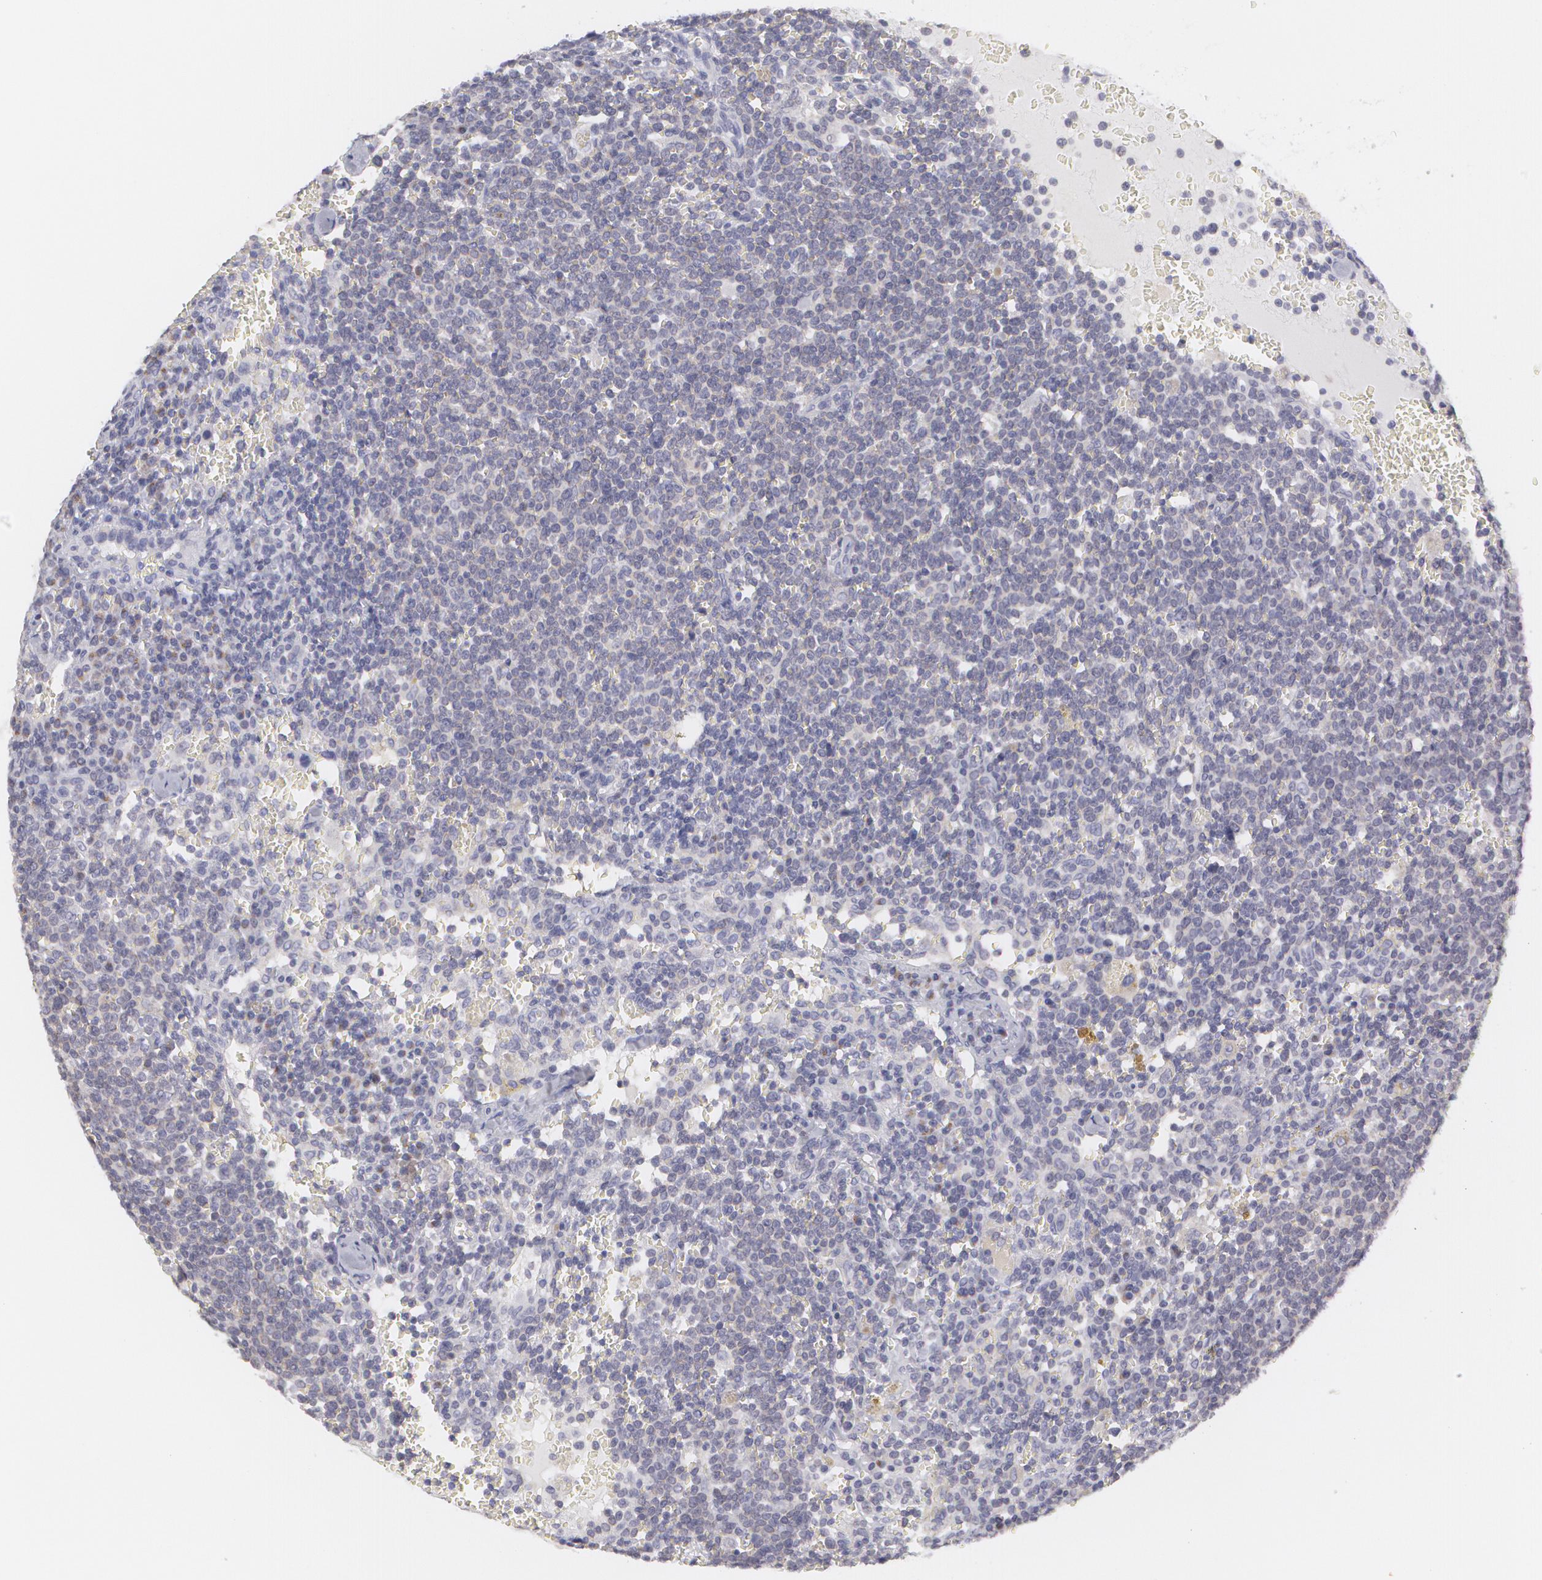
{"staining": {"intensity": "negative", "quantity": "none", "location": "none"}, "tissue": "lymphoma", "cell_type": "Tumor cells", "image_type": "cancer", "snomed": [{"axis": "morphology", "description": "Malignant lymphoma, non-Hodgkin's type, High grade"}, {"axis": "topography", "description": "Lymph node"}], "caption": "Photomicrograph shows no protein expression in tumor cells of lymphoma tissue. Brightfield microscopy of immunohistochemistry stained with DAB (3,3'-diaminobenzidine) (brown) and hematoxylin (blue), captured at high magnification.", "gene": "MBNL3", "patient": {"sex": "female", "age": 76}}